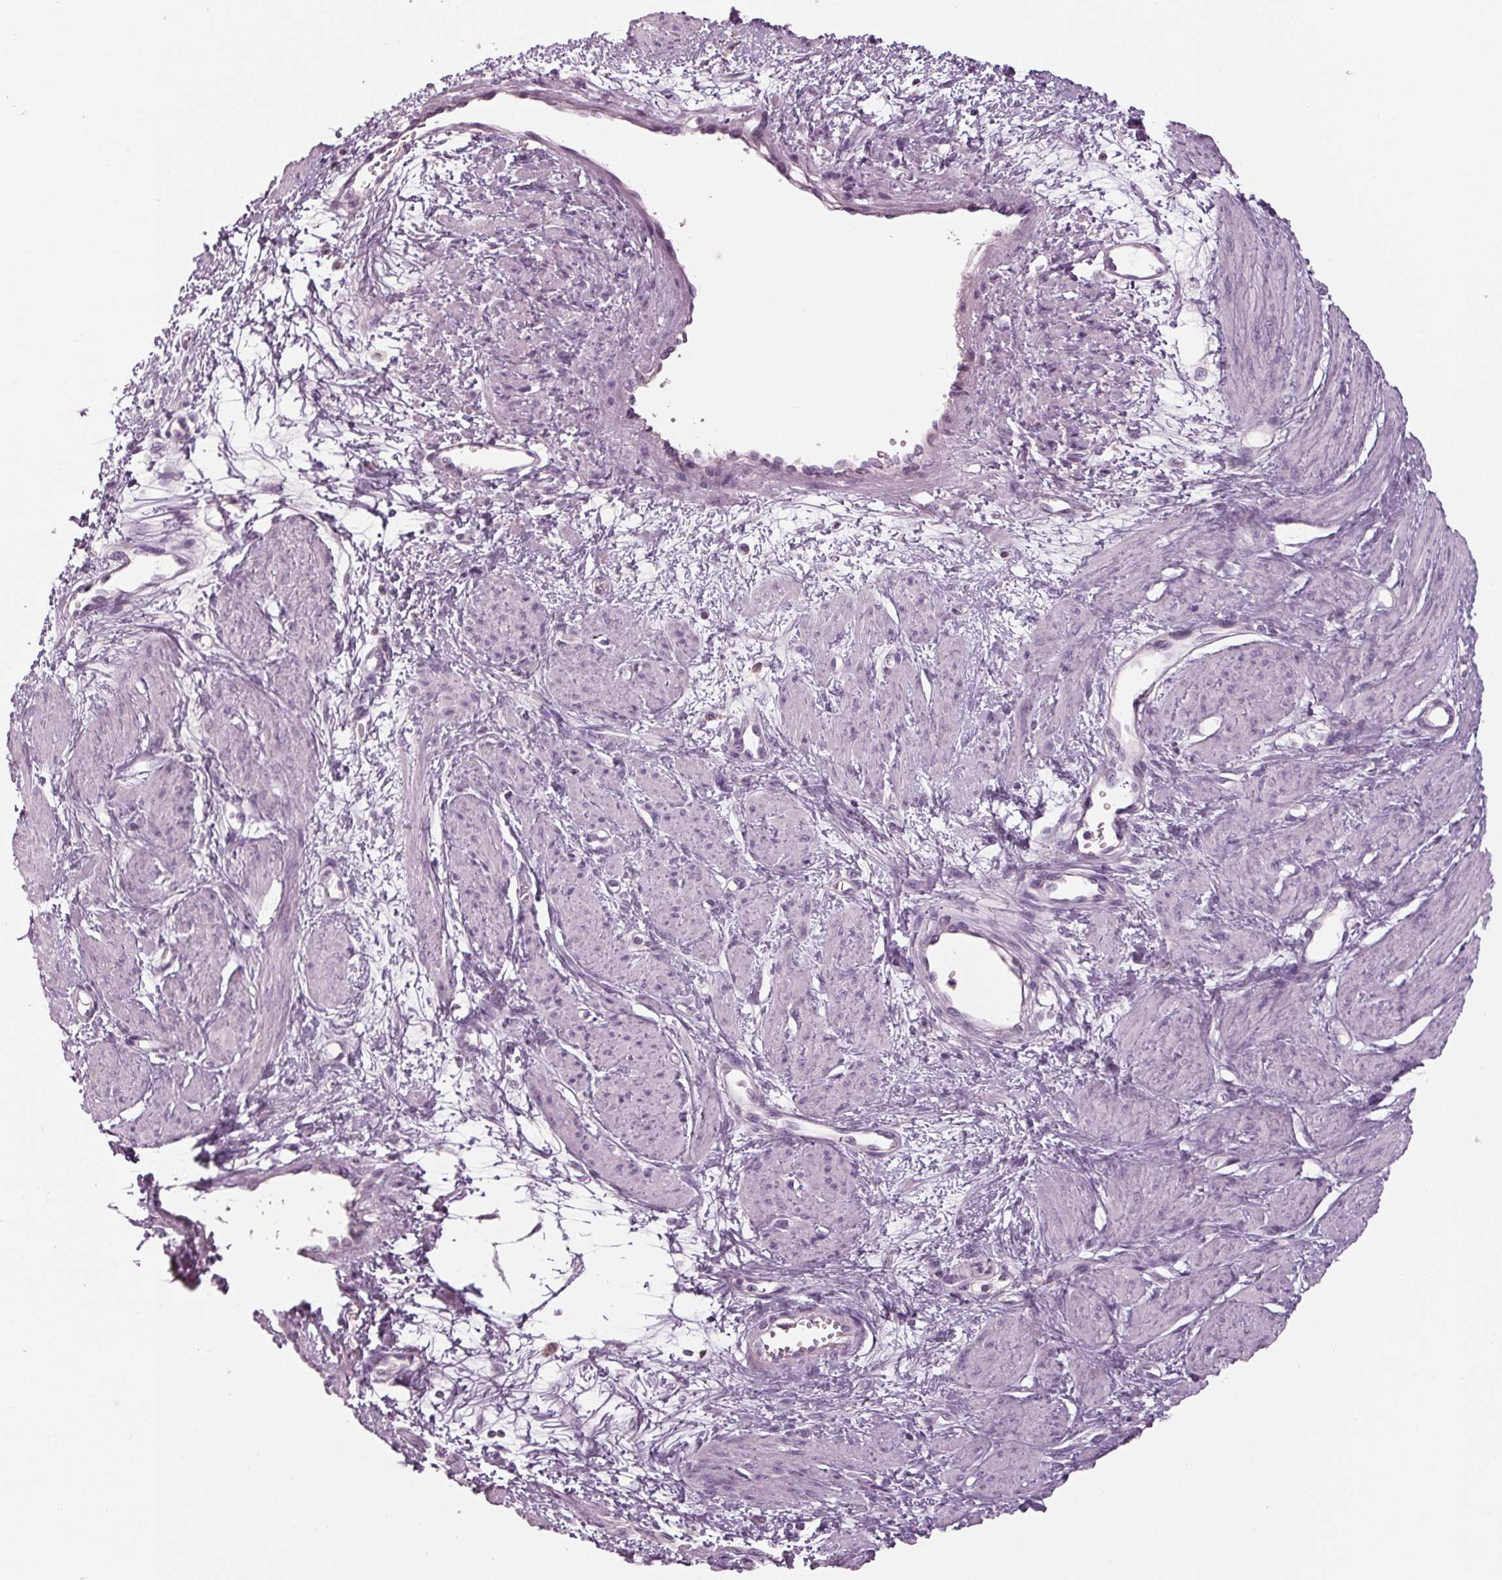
{"staining": {"intensity": "negative", "quantity": "none", "location": "none"}, "tissue": "smooth muscle", "cell_type": "Smooth muscle cells", "image_type": "normal", "snomed": [{"axis": "morphology", "description": "Normal tissue, NOS"}, {"axis": "topography", "description": "Smooth muscle"}, {"axis": "topography", "description": "Uterus"}], "caption": "Immunohistochemistry (IHC) micrograph of normal smooth muscle: smooth muscle stained with DAB (3,3'-diaminobenzidine) exhibits no significant protein expression in smooth muscle cells. (DAB (3,3'-diaminobenzidine) IHC with hematoxylin counter stain).", "gene": "TNNC2", "patient": {"sex": "female", "age": 39}}